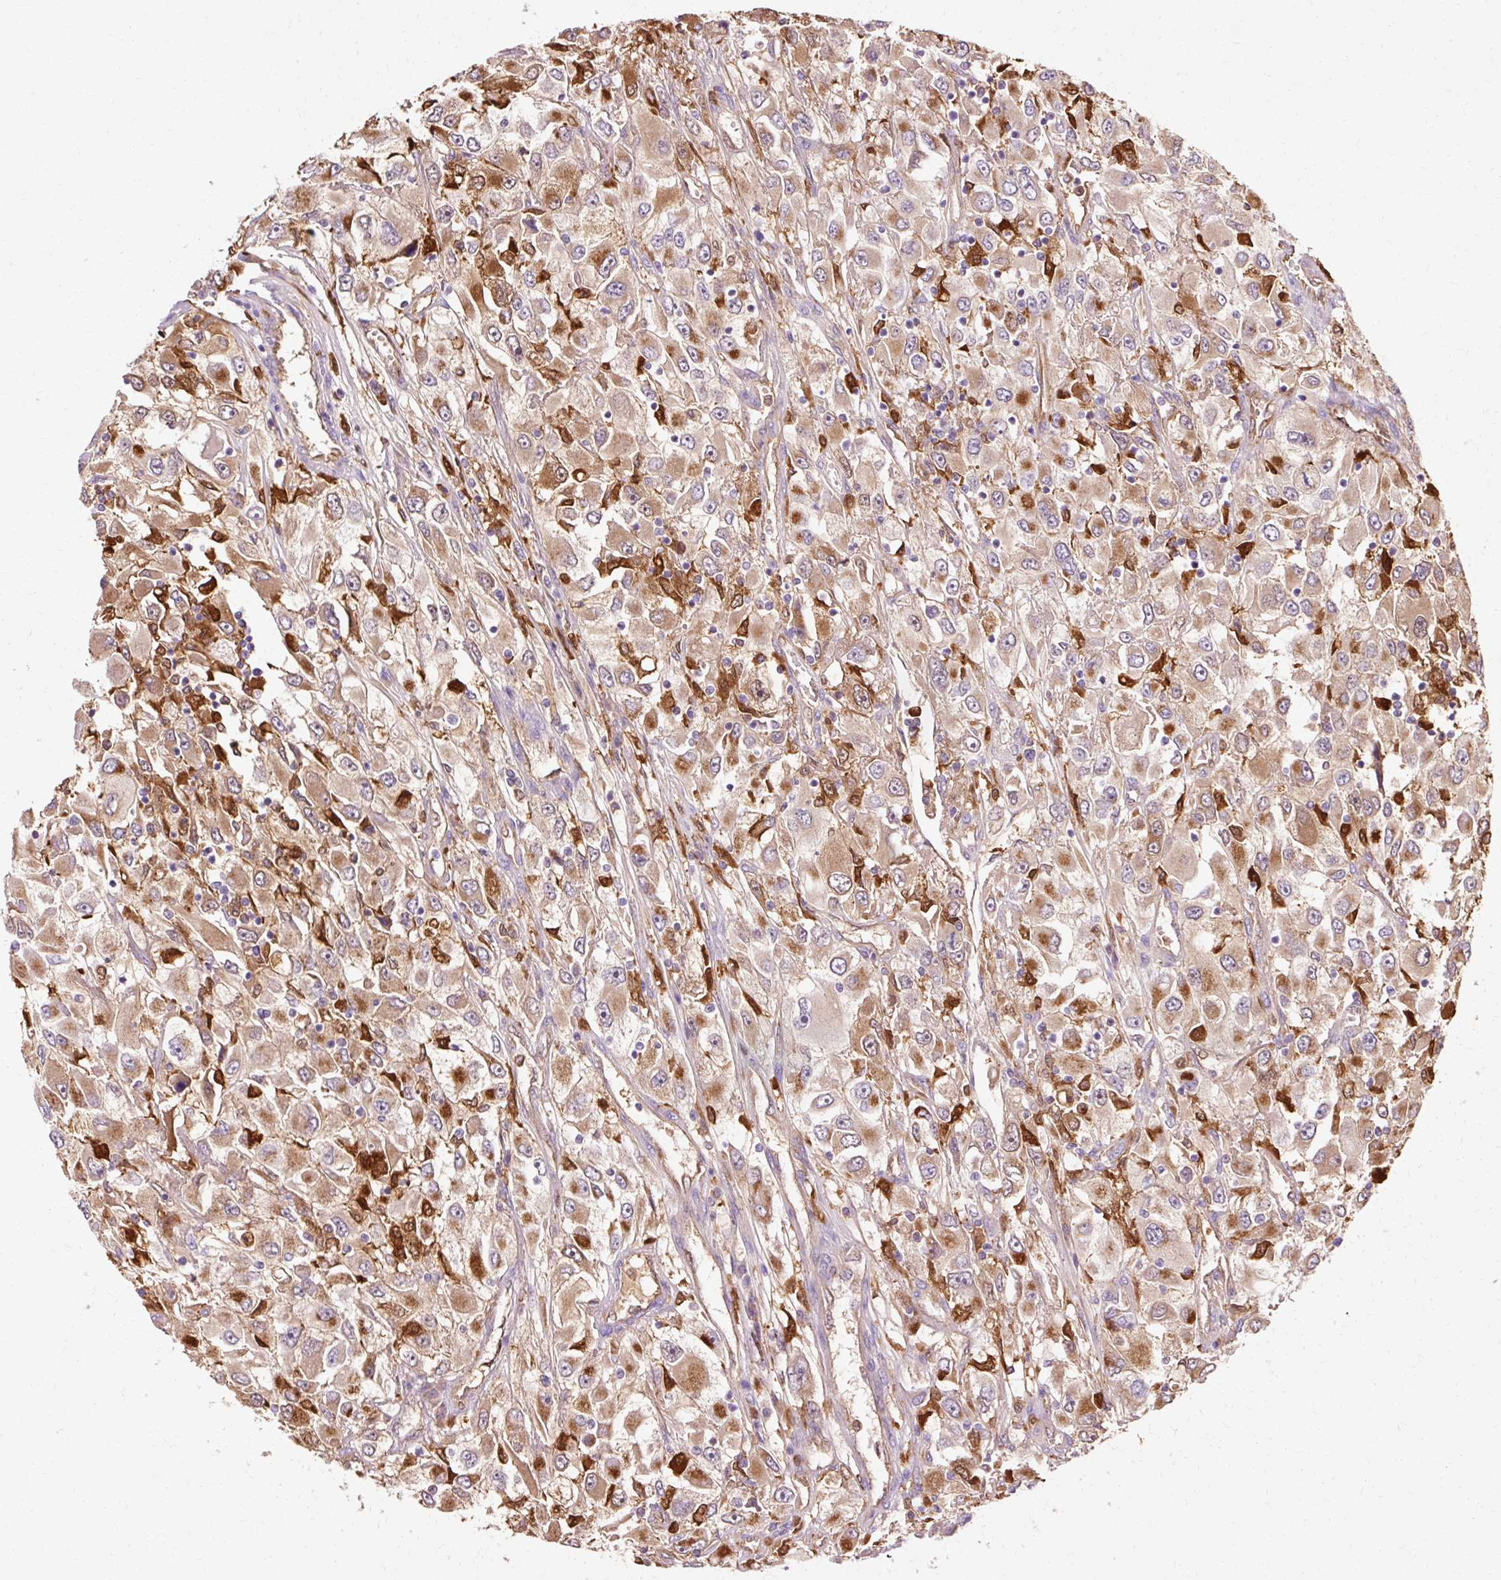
{"staining": {"intensity": "moderate", "quantity": ">75%", "location": "cytoplasmic/membranous"}, "tissue": "renal cancer", "cell_type": "Tumor cells", "image_type": "cancer", "snomed": [{"axis": "morphology", "description": "Adenocarcinoma, NOS"}, {"axis": "topography", "description": "Kidney"}], "caption": "The histopathology image displays staining of renal cancer (adenocarcinoma), revealing moderate cytoplasmic/membranous protein expression (brown color) within tumor cells.", "gene": "GPX1", "patient": {"sex": "female", "age": 52}}